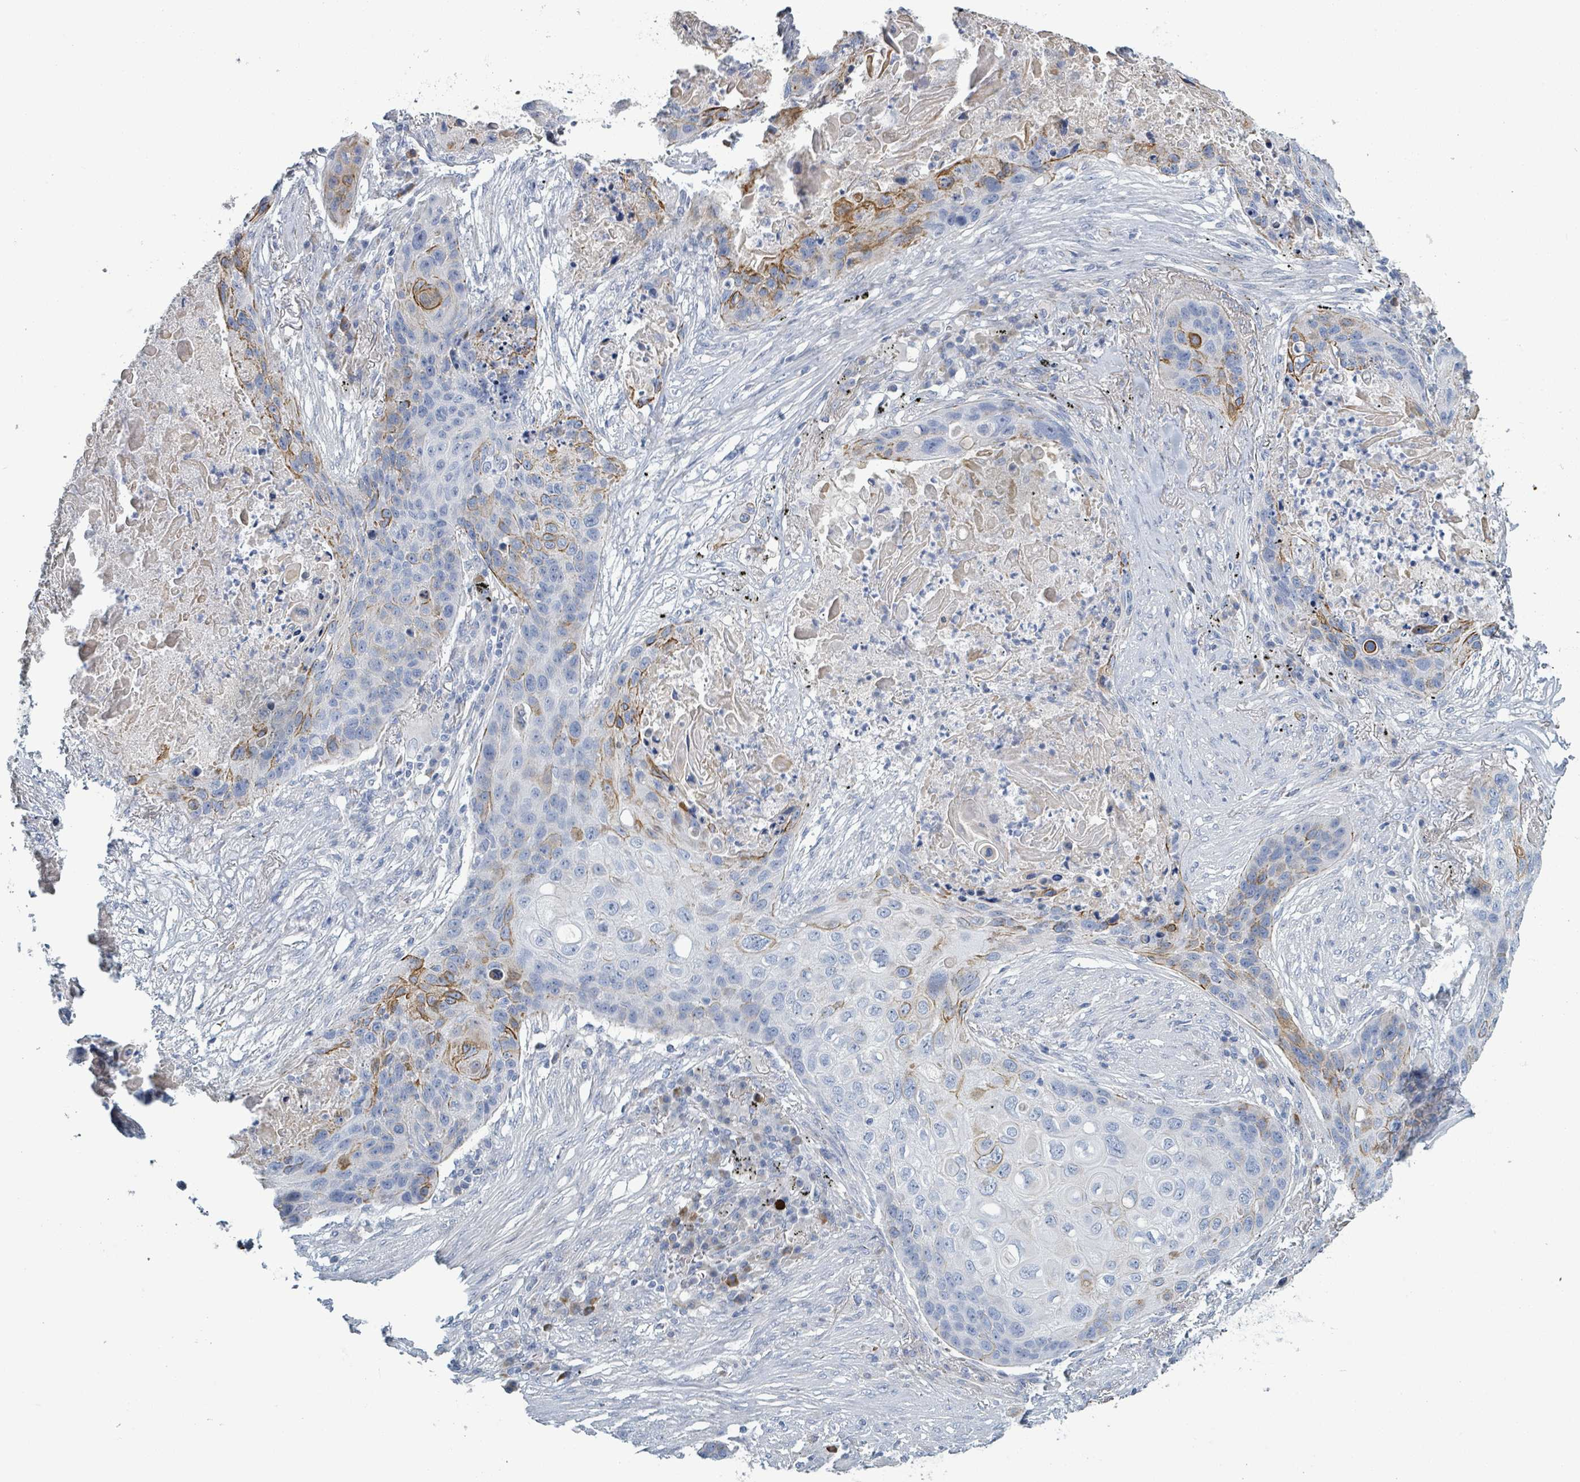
{"staining": {"intensity": "moderate", "quantity": "<25%", "location": "cytoplasmic/membranous"}, "tissue": "lung cancer", "cell_type": "Tumor cells", "image_type": "cancer", "snomed": [{"axis": "morphology", "description": "Squamous cell carcinoma, NOS"}, {"axis": "topography", "description": "Lung"}], "caption": "Immunohistochemistry (IHC) staining of lung cancer (squamous cell carcinoma), which shows low levels of moderate cytoplasmic/membranous staining in about <25% of tumor cells indicating moderate cytoplasmic/membranous protein positivity. The staining was performed using DAB (brown) for protein detection and nuclei were counterstained in hematoxylin (blue).", "gene": "RAB33B", "patient": {"sex": "female", "age": 63}}